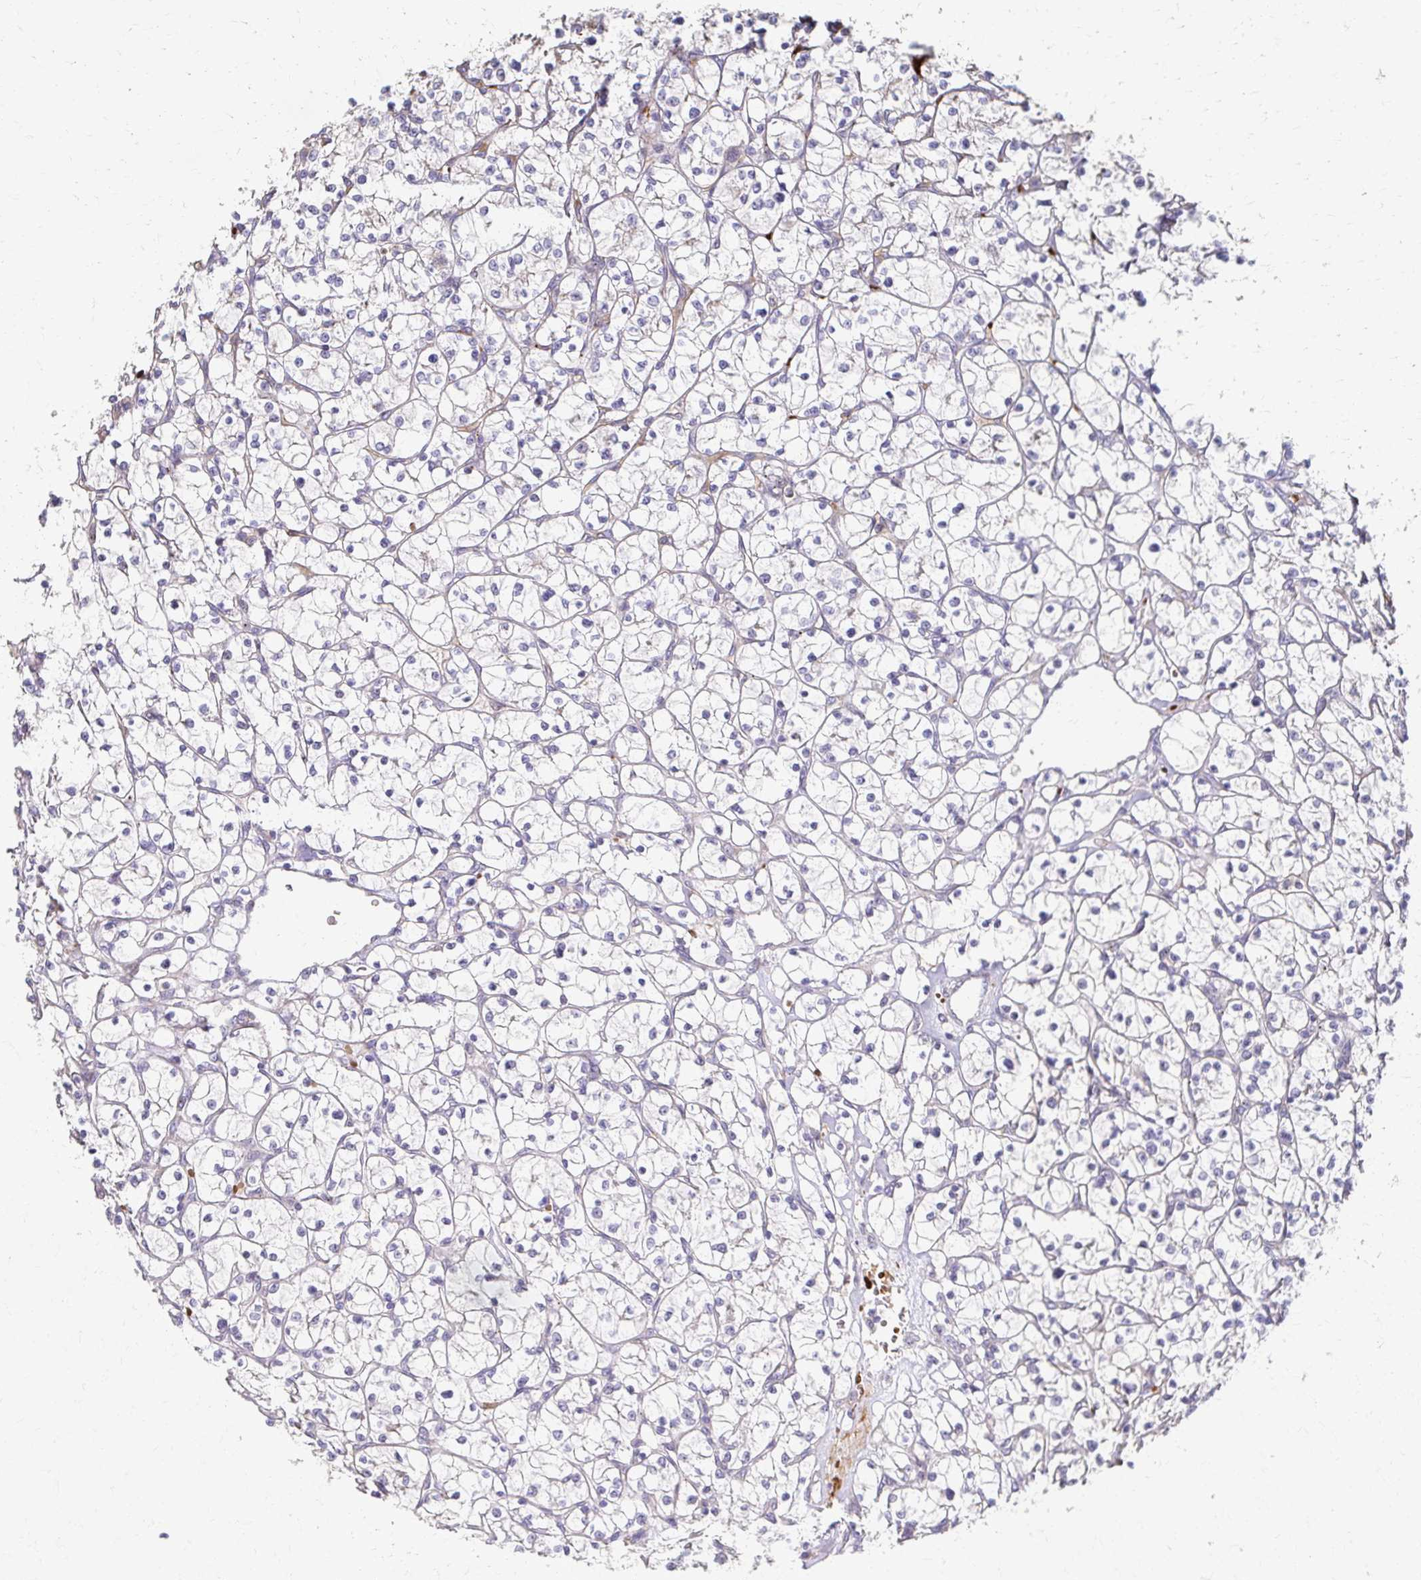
{"staining": {"intensity": "negative", "quantity": "none", "location": "none"}, "tissue": "renal cancer", "cell_type": "Tumor cells", "image_type": "cancer", "snomed": [{"axis": "morphology", "description": "Adenocarcinoma, NOS"}, {"axis": "topography", "description": "Kidney"}], "caption": "Immunohistochemical staining of renal cancer (adenocarcinoma) reveals no significant staining in tumor cells.", "gene": "SKA2", "patient": {"sex": "female", "age": 64}}